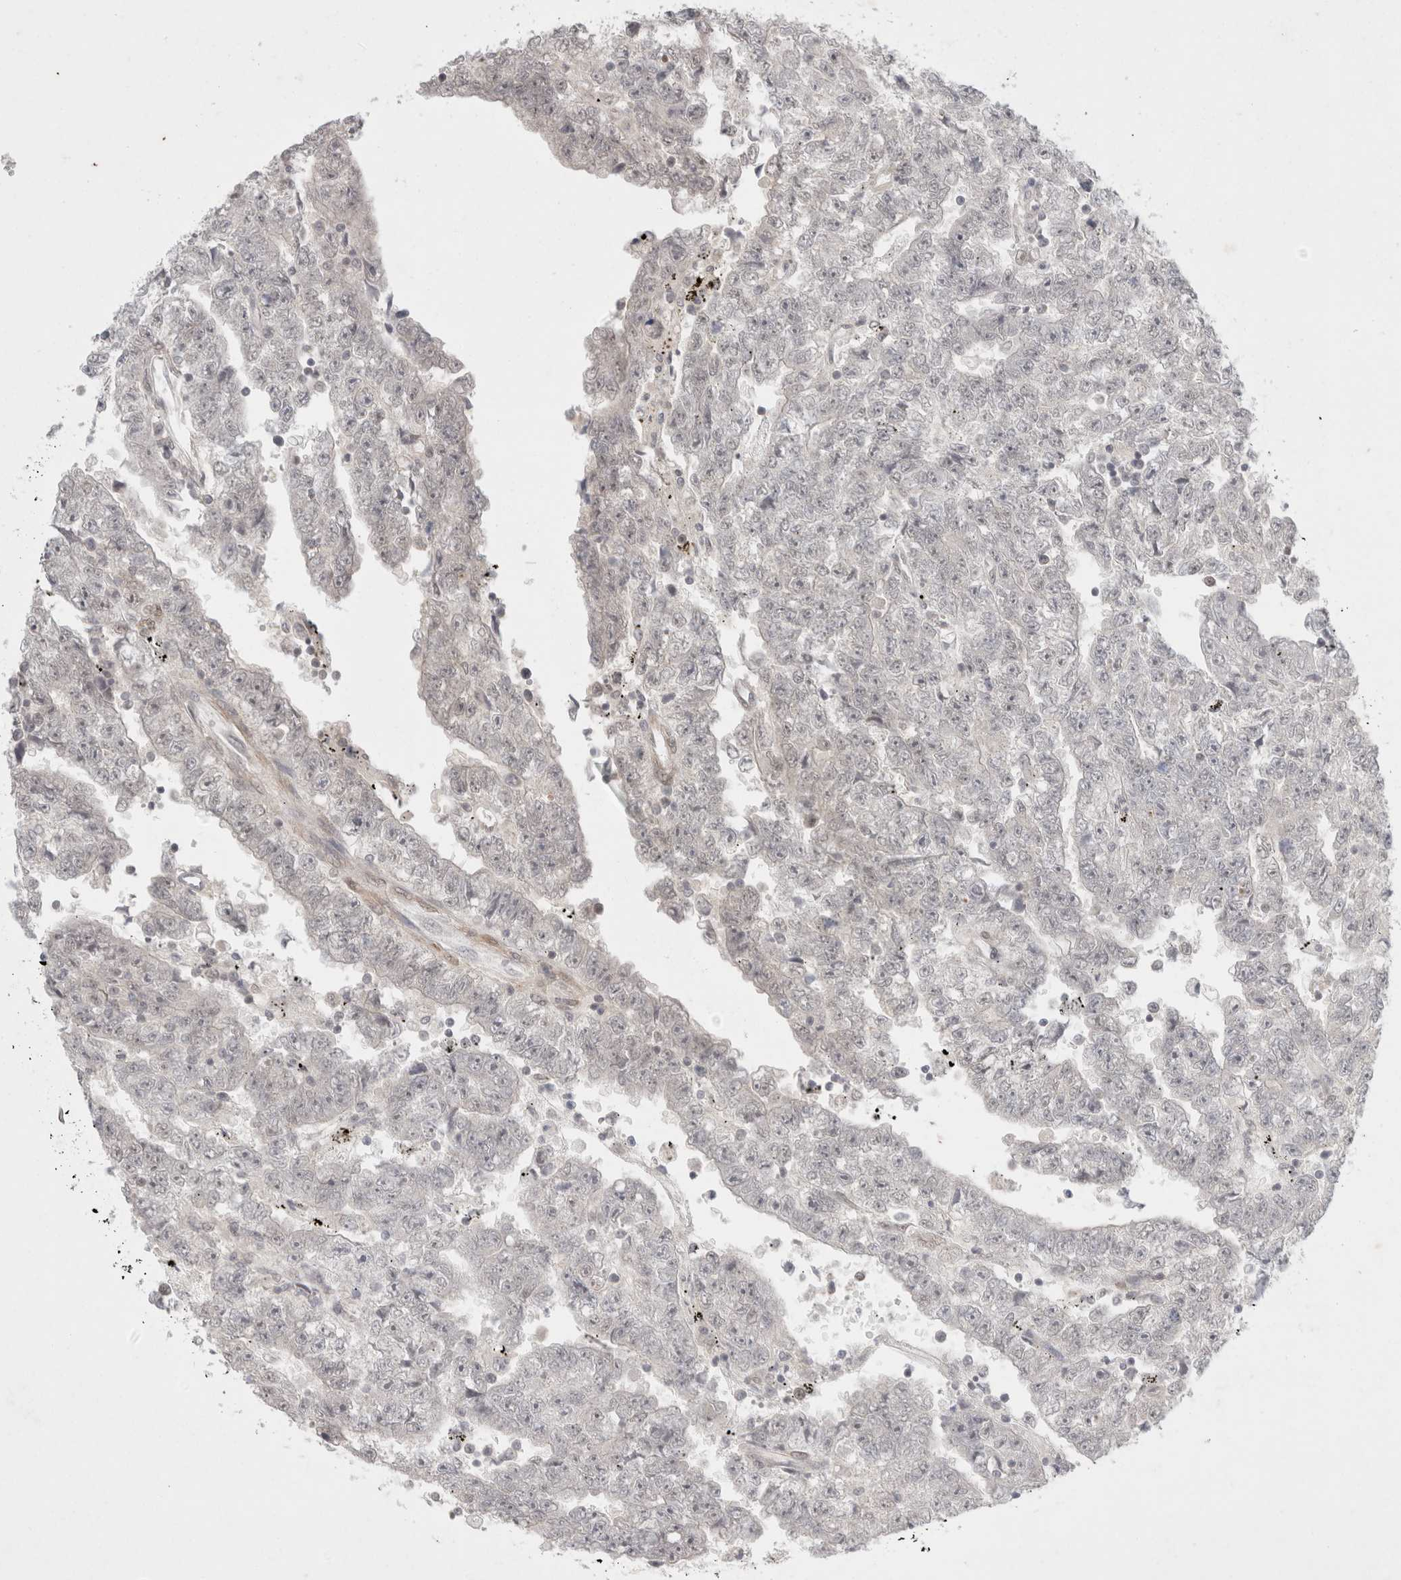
{"staining": {"intensity": "negative", "quantity": "none", "location": "none"}, "tissue": "testis cancer", "cell_type": "Tumor cells", "image_type": "cancer", "snomed": [{"axis": "morphology", "description": "Carcinoma, Embryonal, NOS"}, {"axis": "topography", "description": "Testis"}], "caption": "An image of embryonal carcinoma (testis) stained for a protein shows no brown staining in tumor cells.", "gene": "FBXO42", "patient": {"sex": "male", "age": 25}}